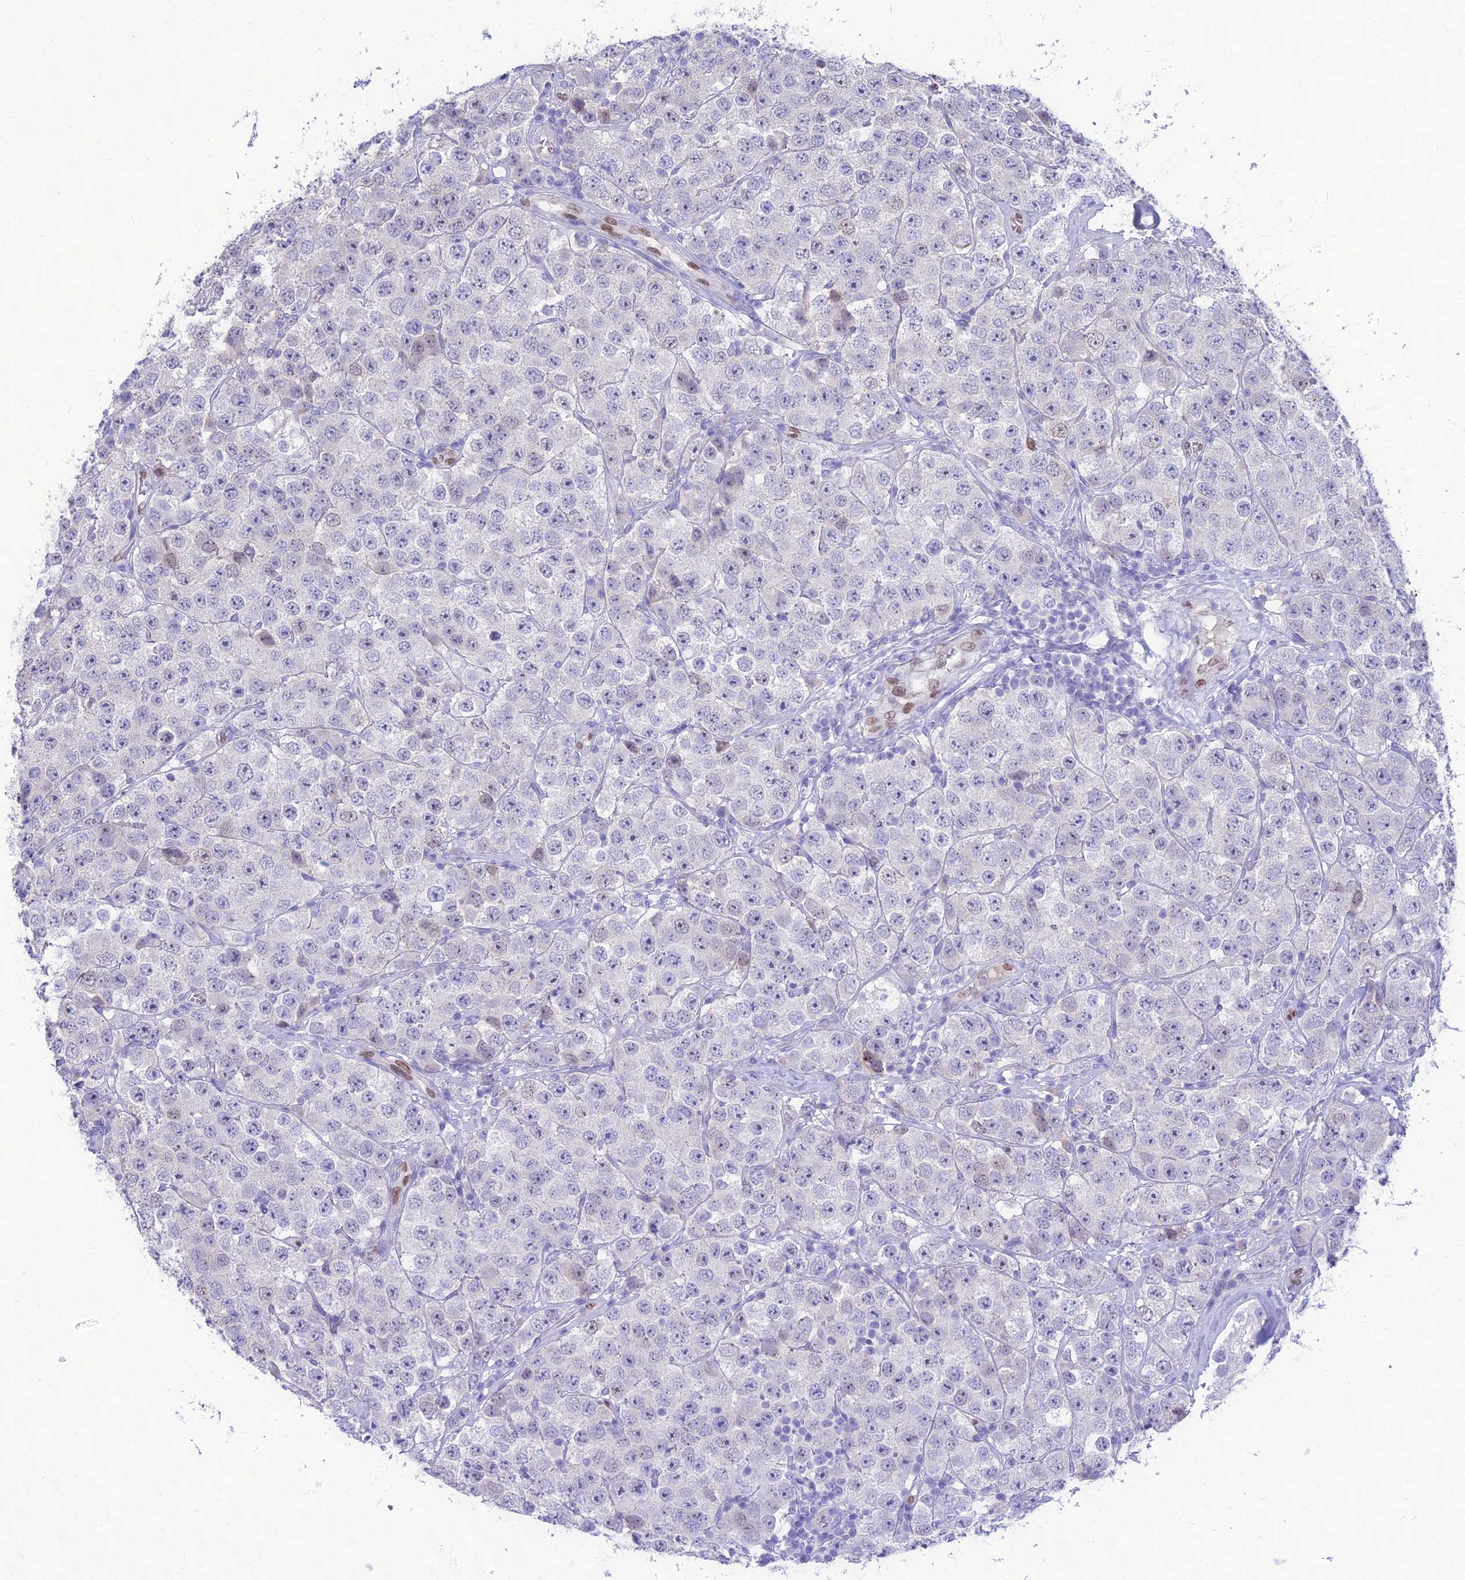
{"staining": {"intensity": "negative", "quantity": "none", "location": "none"}, "tissue": "testis cancer", "cell_type": "Tumor cells", "image_type": "cancer", "snomed": [{"axis": "morphology", "description": "Seminoma, NOS"}, {"axis": "topography", "description": "Testis"}], "caption": "An IHC micrograph of testis cancer (seminoma) is shown. There is no staining in tumor cells of testis cancer (seminoma).", "gene": "NOVA2", "patient": {"sex": "male", "age": 28}}